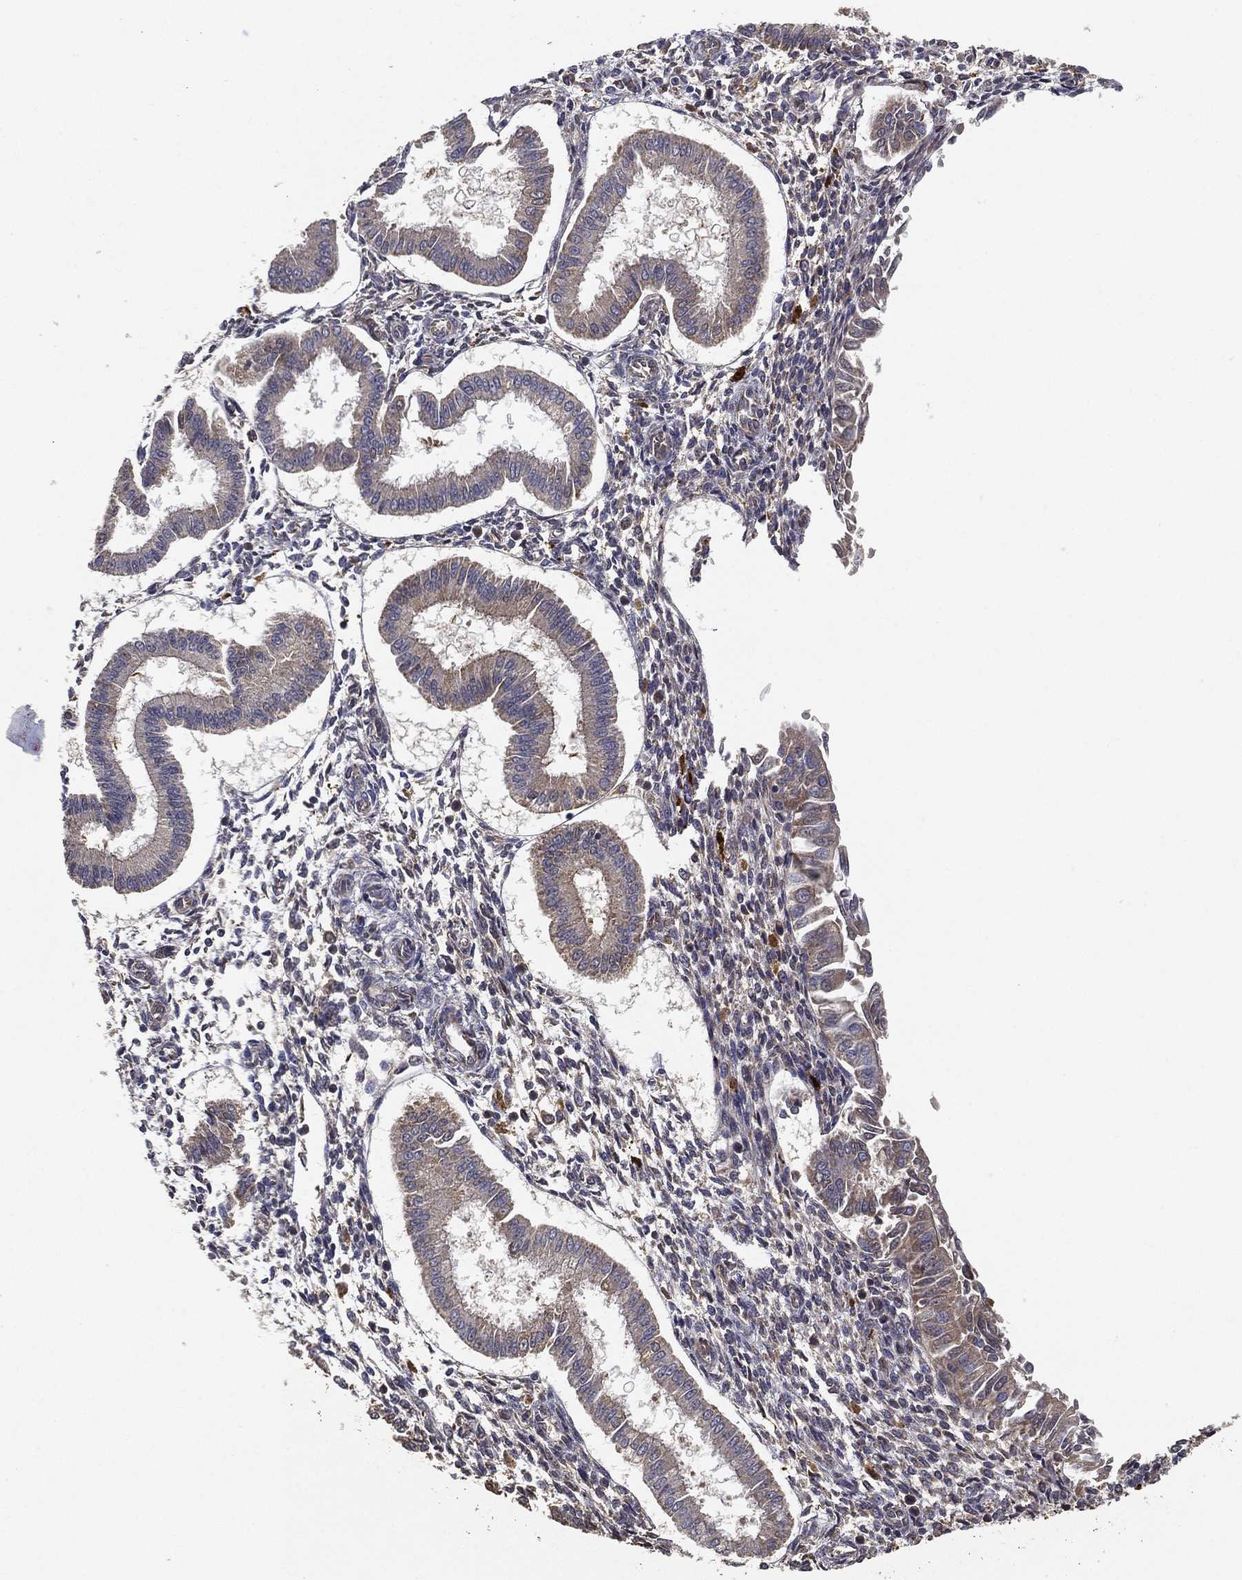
{"staining": {"intensity": "negative", "quantity": "none", "location": "none"}, "tissue": "endometrium", "cell_type": "Cells in endometrial stroma", "image_type": "normal", "snomed": [{"axis": "morphology", "description": "Normal tissue, NOS"}, {"axis": "topography", "description": "Endometrium"}], "caption": "High power microscopy image of an IHC micrograph of normal endometrium, revealing no significant staining in cells in endometrial stroma.", "gene": "MT", "patient": {"sex": "female", "age": 43}}